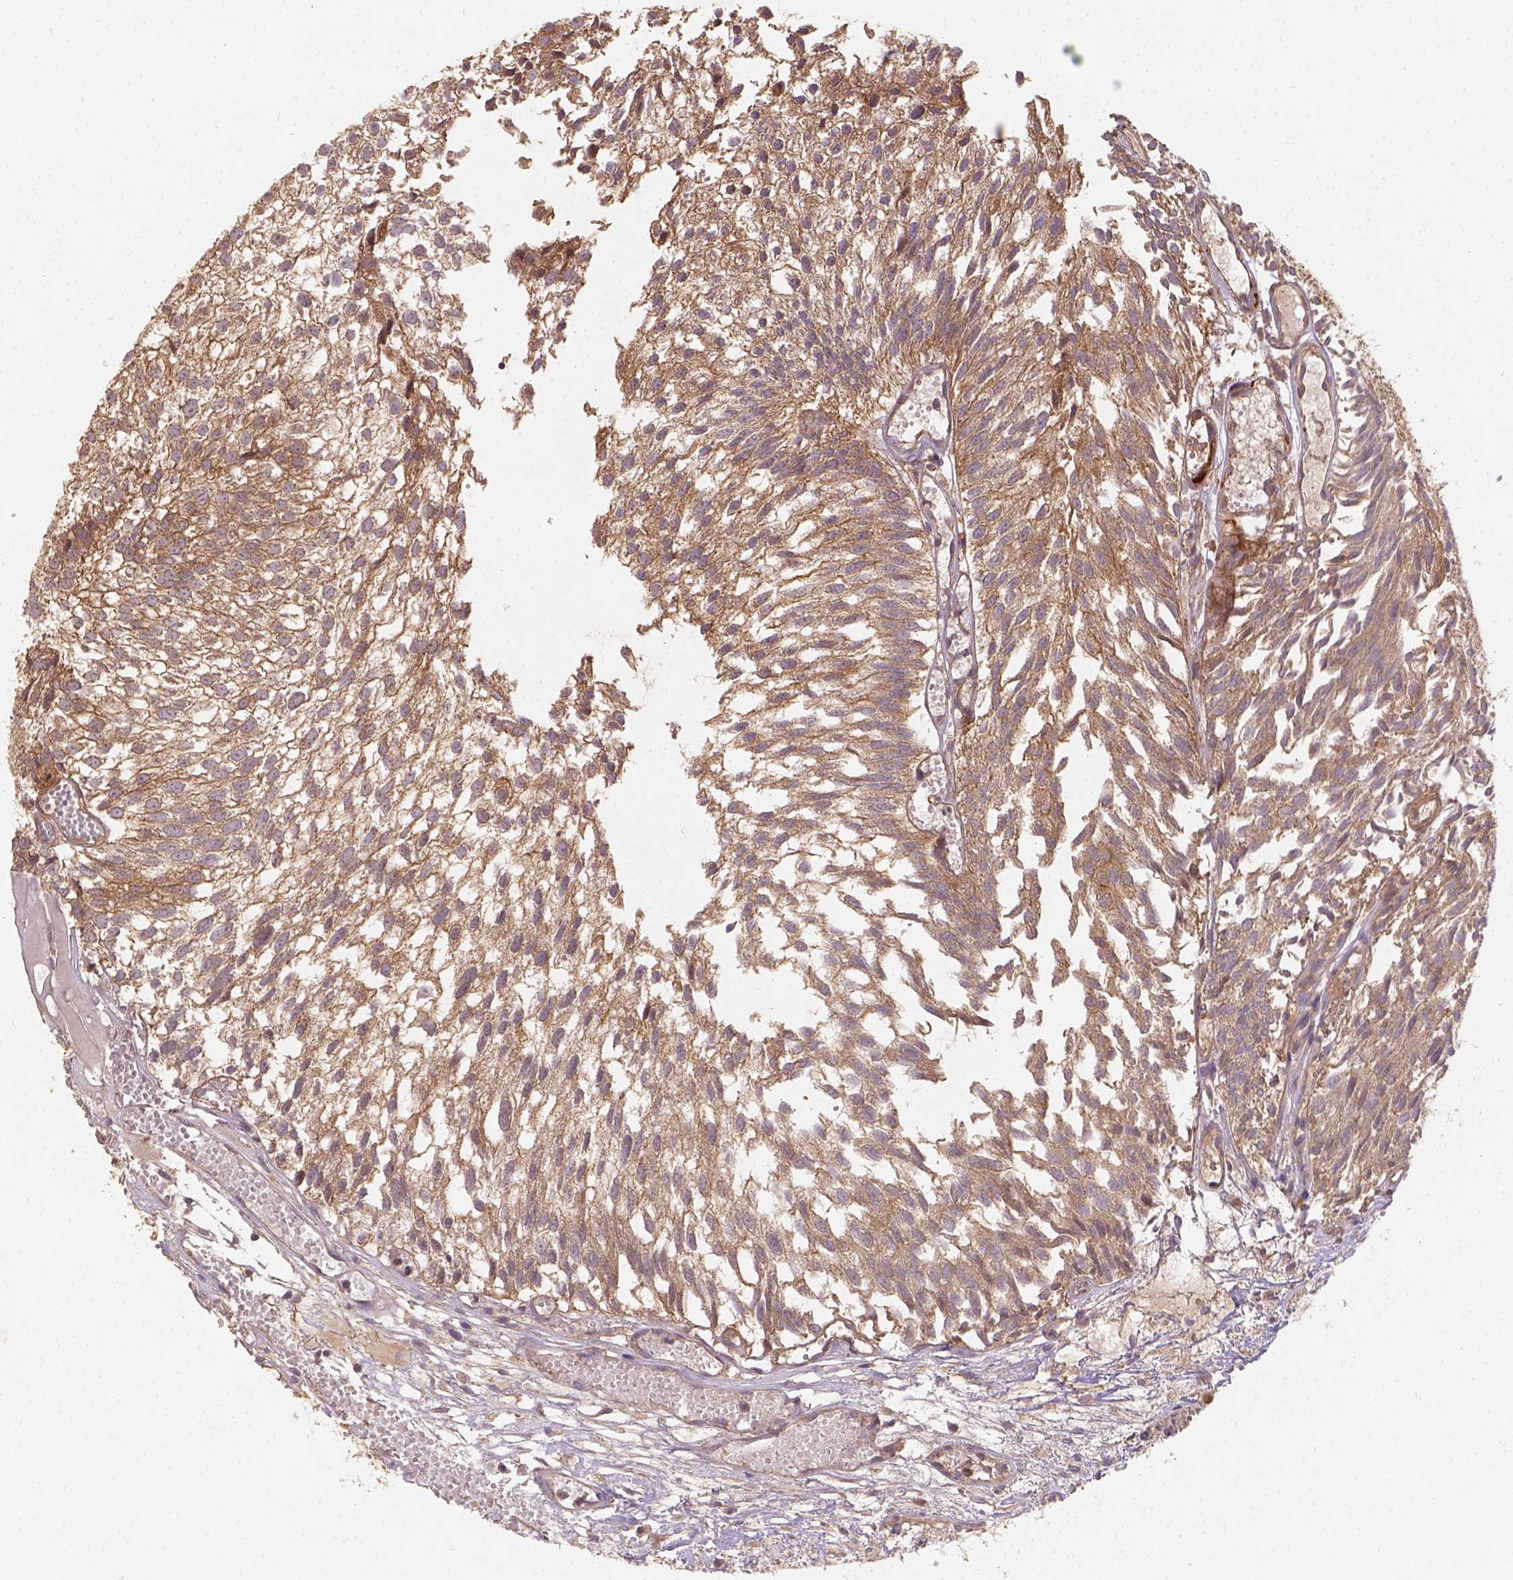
{"staining": {"intensity": "moderate", "quantity": ">75%", "location": "cytoplasmic/membranous"}, "tissue": "urothelial cancer", "cell_type": "Tumor cells", "image_type": "cancer", "snomed": [{"axis": "morphology", "description": "Urothelial carcinoma, Low grade"}, {"axis": "topography", "description": "Urinary bladder"}], "caption": "Protein expression analysis of human urothelial carcinoma (low-grade) reveals moderate cytoplasmic/membranous positivity in approximately >75% of tumor cells.", "gene": "XPR1", "patient": {"sex": "male", "age": 79}}